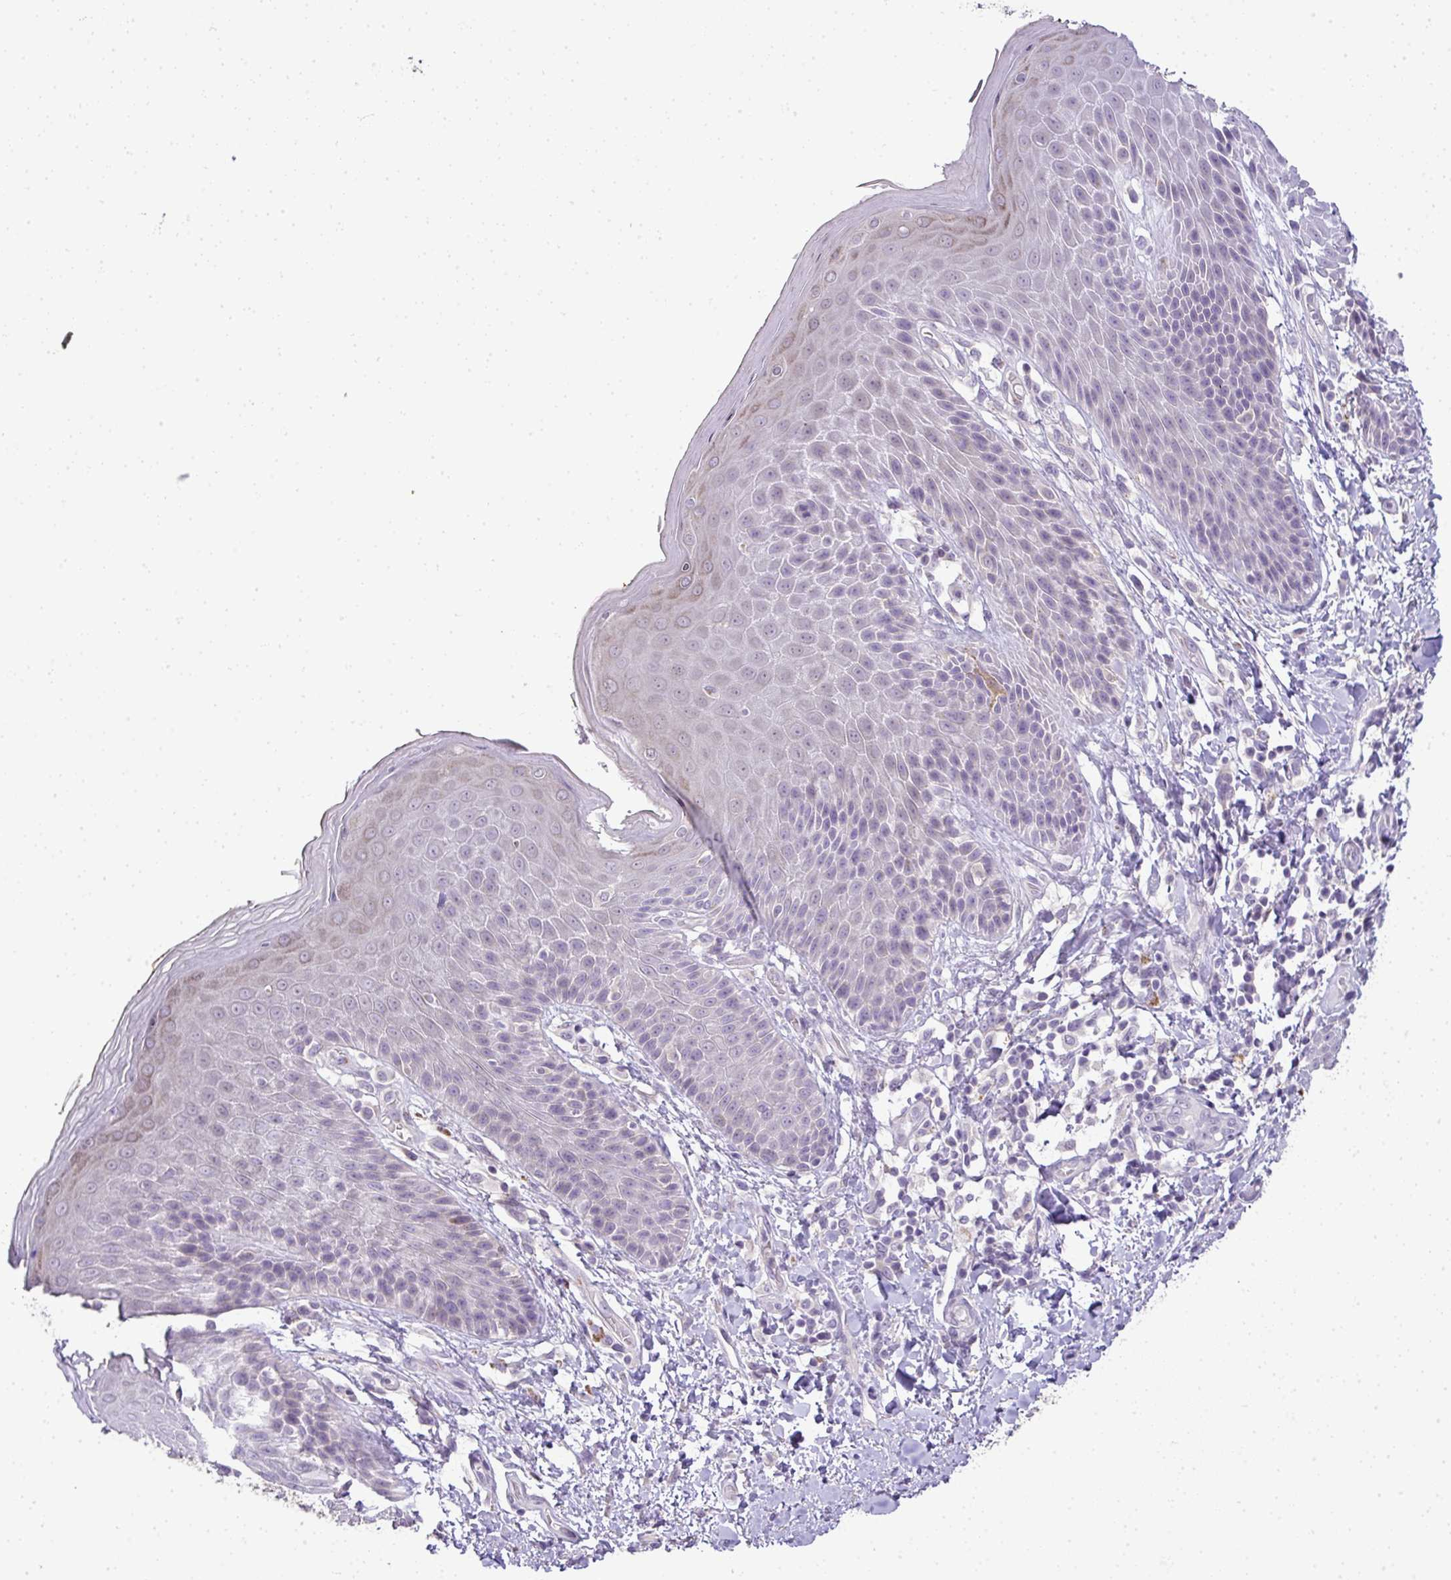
{"staining": {"intensity": "negative", "quantity": "none", "location": "none"}, "tissue": "skin", "cell_type": "Epidermal cells", "image_type": "normal", "snomed": [{"axis": "morphology", "description": "Normal tissue, NOS"}, {"axis": "topography", "description": "Anal"}, {"axis": "topography", "description": "Peripheral nerve tissue"}], "caption": "IHC of unremarkable skin exhibits no staining in epidermal cells. Nuclei are stained in blue.", "gene": "CMPK1", "patient": {"sex": "male", "age": 51}}